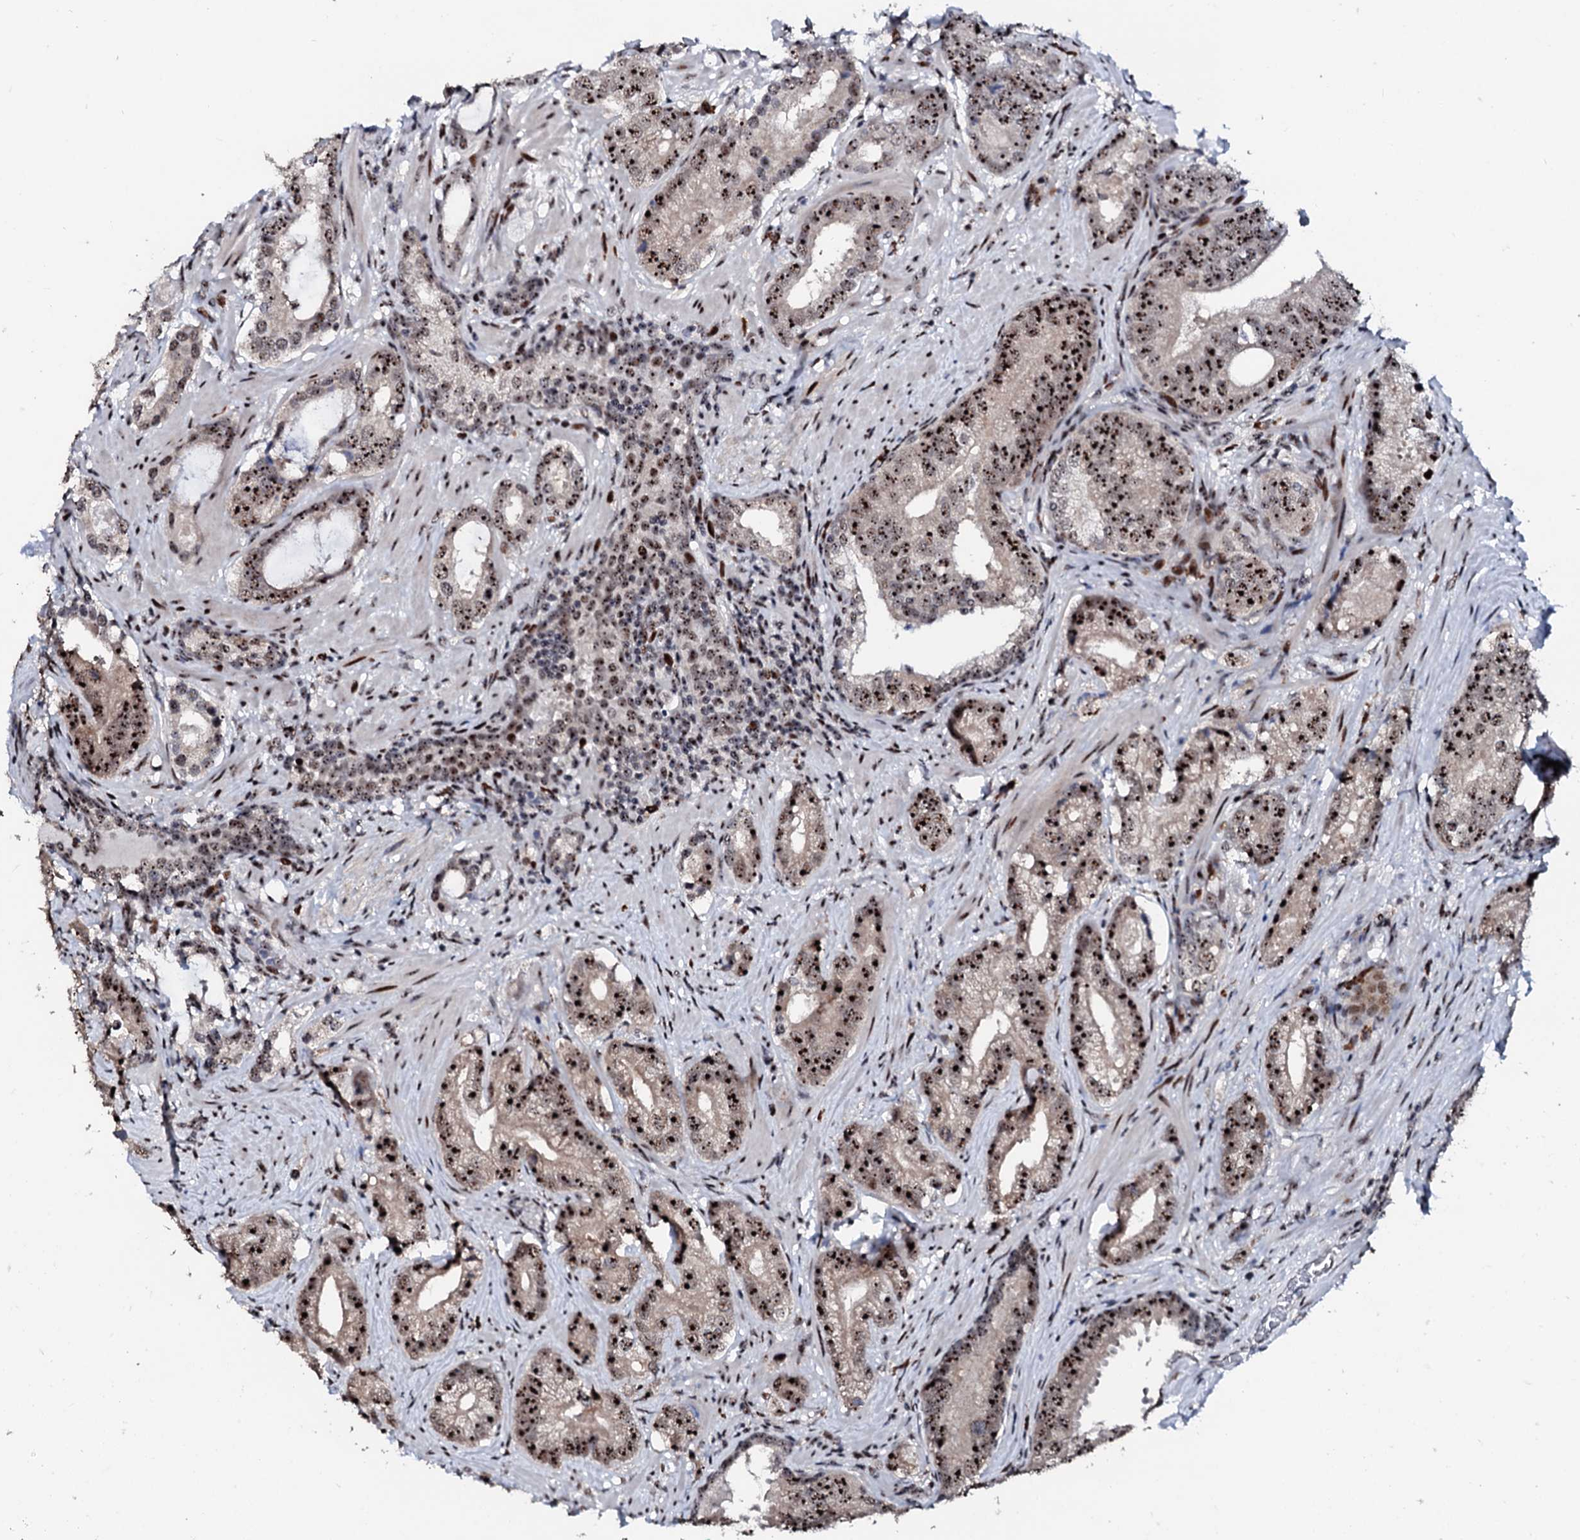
{"staining": {"intensity": "strong", "quantity": ">75%", "location": "nuclear"}, "tissue": "prostate cancer", "cell_type": "Tumor cells", "image_type": "cancer", "snomed": [{"axis": "morphology", "description": "Adenocarcinoma, High grade"}, {"axis": "topography", "description": "Prostate"}], "caption": "Brown immunohistochemical staining in prostate cancer (adenocarcinoma (high-grade)) shows strong nuclear expression in about >75% of tumor cells.", "gene": "NEUROG3", "patient": {"sex": "male", "age": 75}}